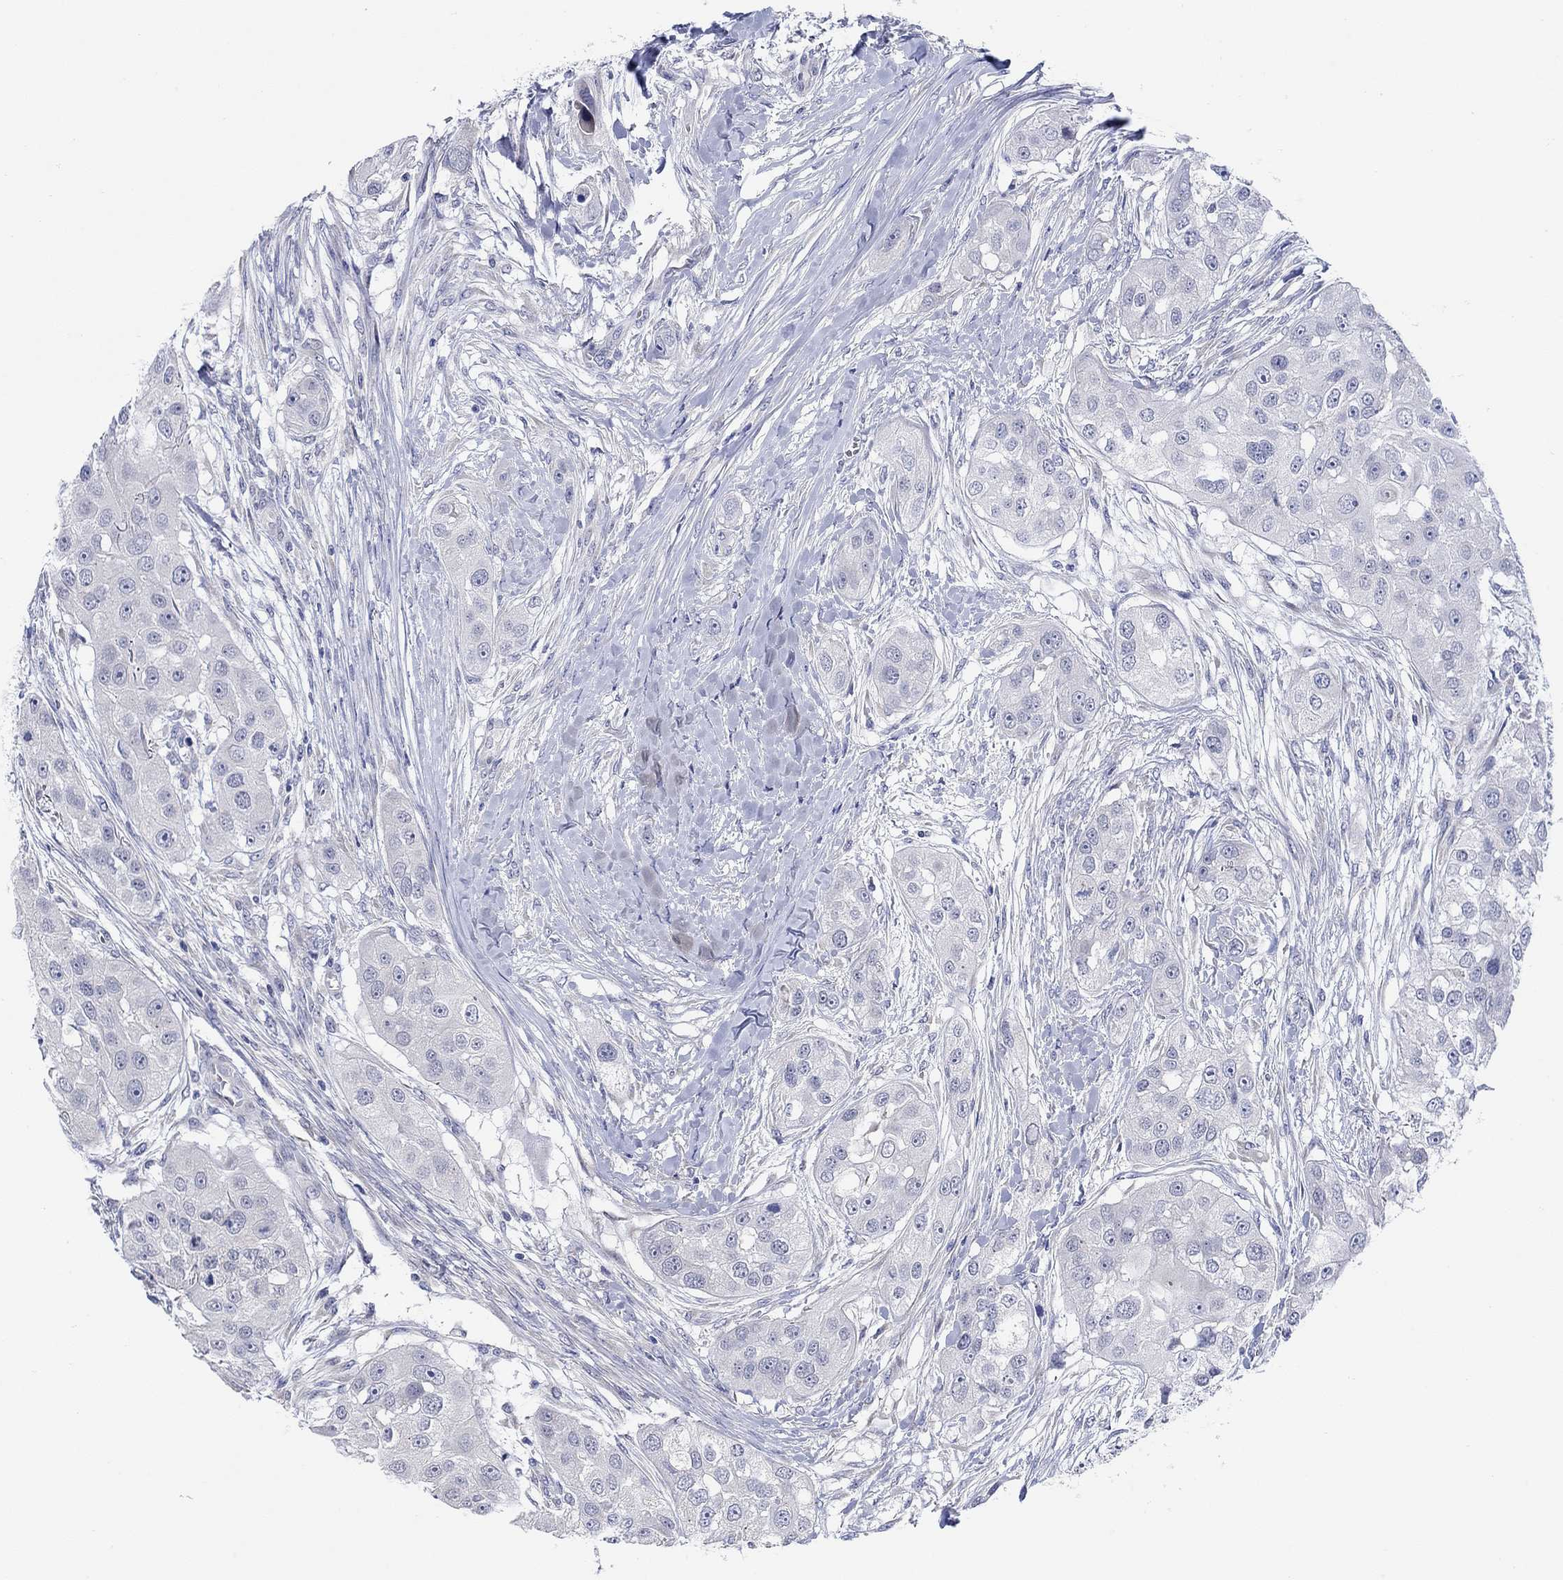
{"staining": {"intensity": "negative", "quantity": "none", "location": "none"}, "tissue": "head and neck cancer", "cell_type": "Tumor cells", "image_type": "cancer", "snomed": [{"axis": "morphology", "description": "Normal tissue, NOS"}, {"axis": "morphology", "description": "Squamous cell carcinoma, NOS"}, {"axis": "topography", "description": "Skeletal muscle"}, {"axis": "topography", "description": "Head-Neck"}], "caption": "IHC of human head and neck cancer (squamous cell carcinoma) exhibits no expression in tumor cells.", "gene": "KRT222", "patient": {"sex": "male", "age": 51}}